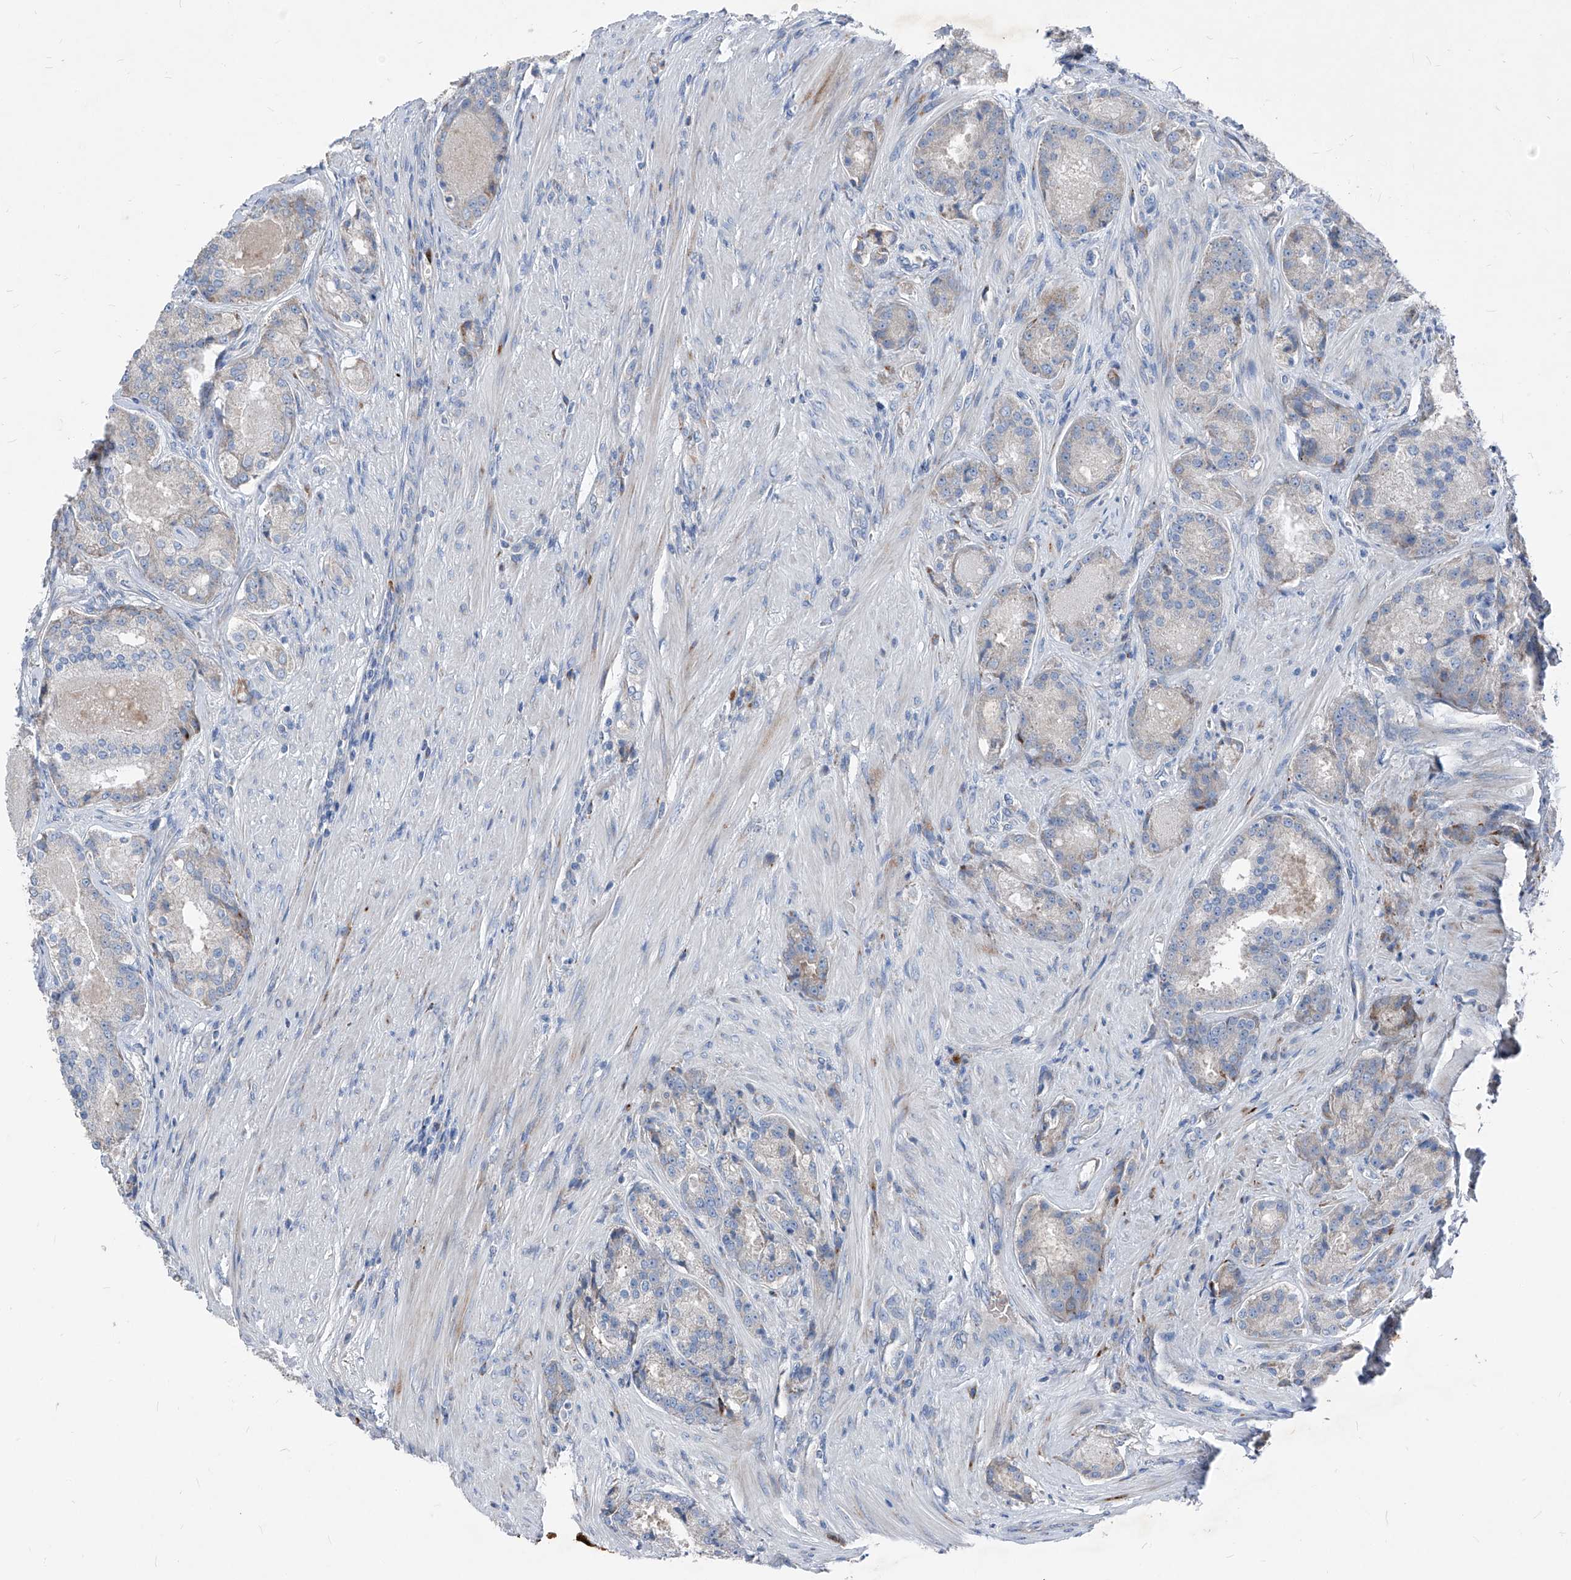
{"staining": {"intensity": "negative", "quantity": "none", "location": "none"}, "tissue": "prostate cancer", "cell_type": "Tumor cells", "image_type": "cancer", "snomed": [{"axis": "morphology", "description": "Adenocarcinoma, High grade"}, {"axis": "topography", "description": "Prostate"}], "caption": "Tumor cells are negative for protein expression in human high-grade adenocarcinoma (prostate).", "gene": "IFI27", "patient": {"sex": "male", "age": 60}}